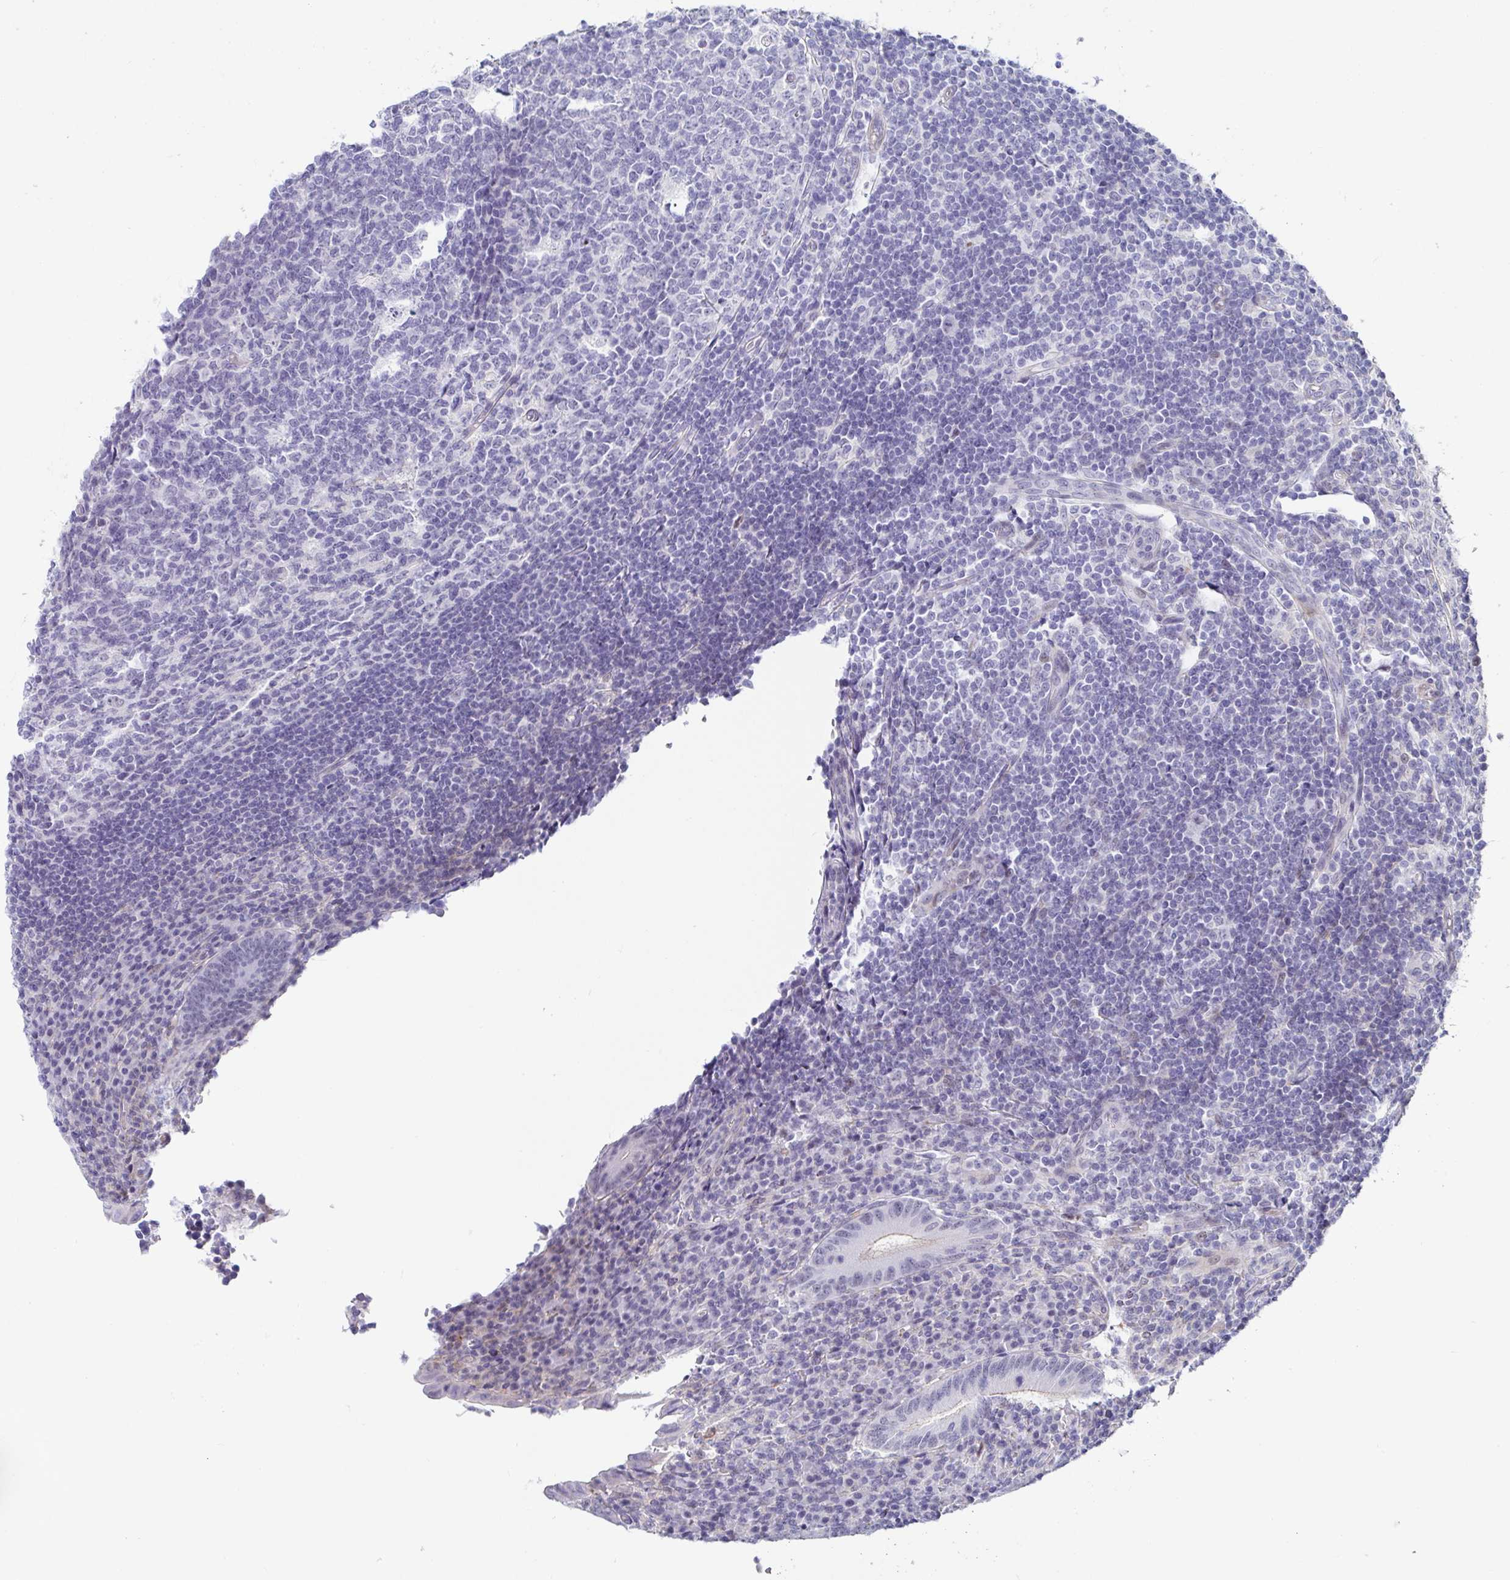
{"staining": {"intensity": "weak", "quantity": "<25%", "location": "cytoplasmic/membranous"}, "tissue": "appendix", "cell_type": "Glandular cells", "image_type": "normal", "snomed": [{"axis": "morphology", "description": "Normal tissue, NOS"}, {"axis": "topography", "description": "Appendix"}], "caption": "DAB immunohistochemical staining of unremarkable appendix demonstrates no significant expression in glandular cells.", "gene": "WDR72", "patient": {"sex": "male", "age": 18}}